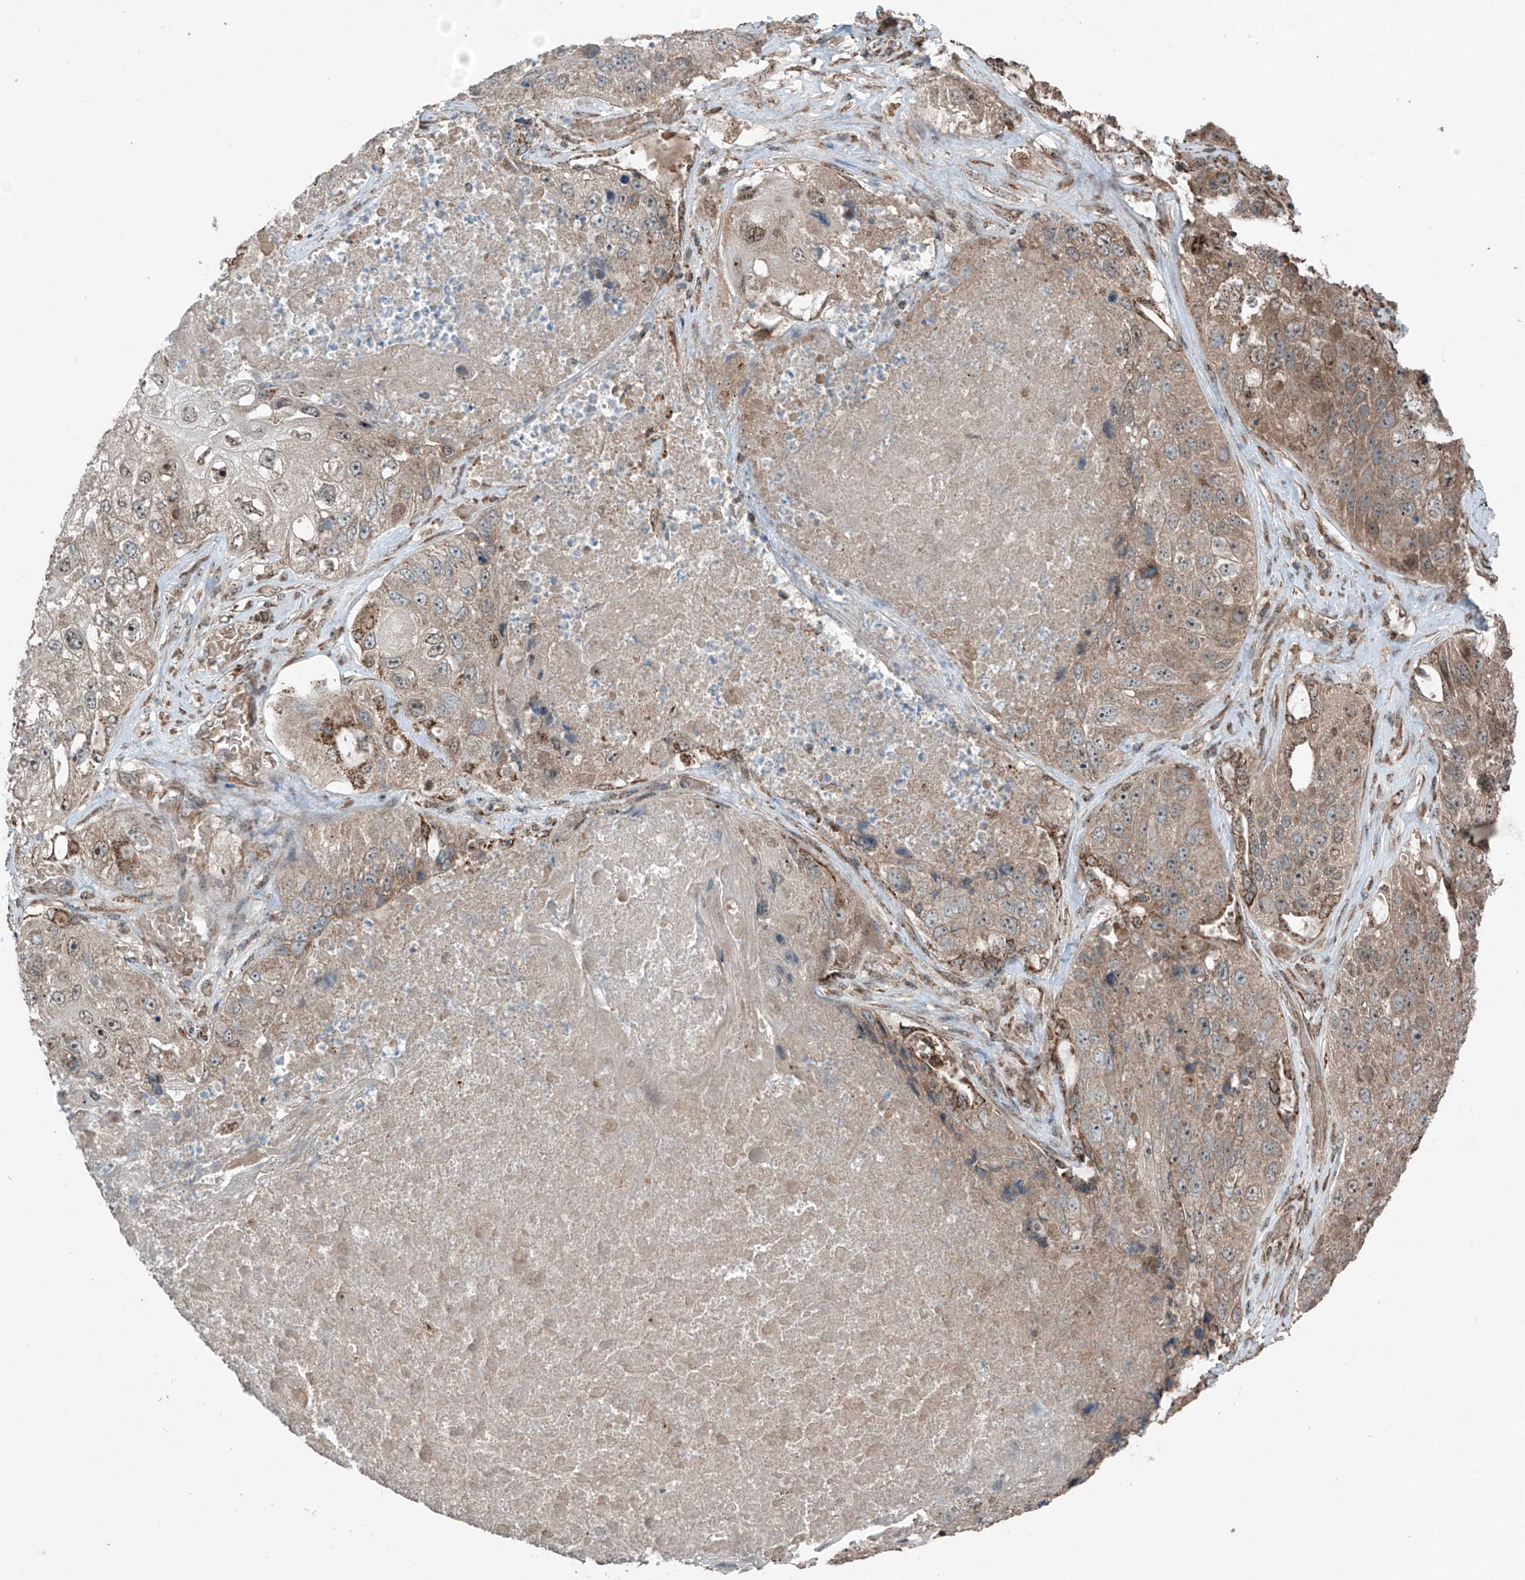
{"staining": {"intensity": "weak", "quantity": "25%-75%", "location": "cytoplasmic/membranous"}, "tissue": "lung cancer", "cell_type": "Tumor cells", "image_type": "cancer", "snomed": [{"axis": "morphology", "description": "Squamous cell carcinoma, NOS"}, {"axis": "topography", "description": "Lung"}], "caption": "Brown immunohistochemical staining in lung squamous cell carcinoma demonstrates weak cytoplasmic/membranous positivity in approximately 25%-75% of tumor cells. (Brightfield microscopy of DAB IHC at high magnification).", "gene": "SAMD3", "patient": {"sex": "male", "age": 61}}